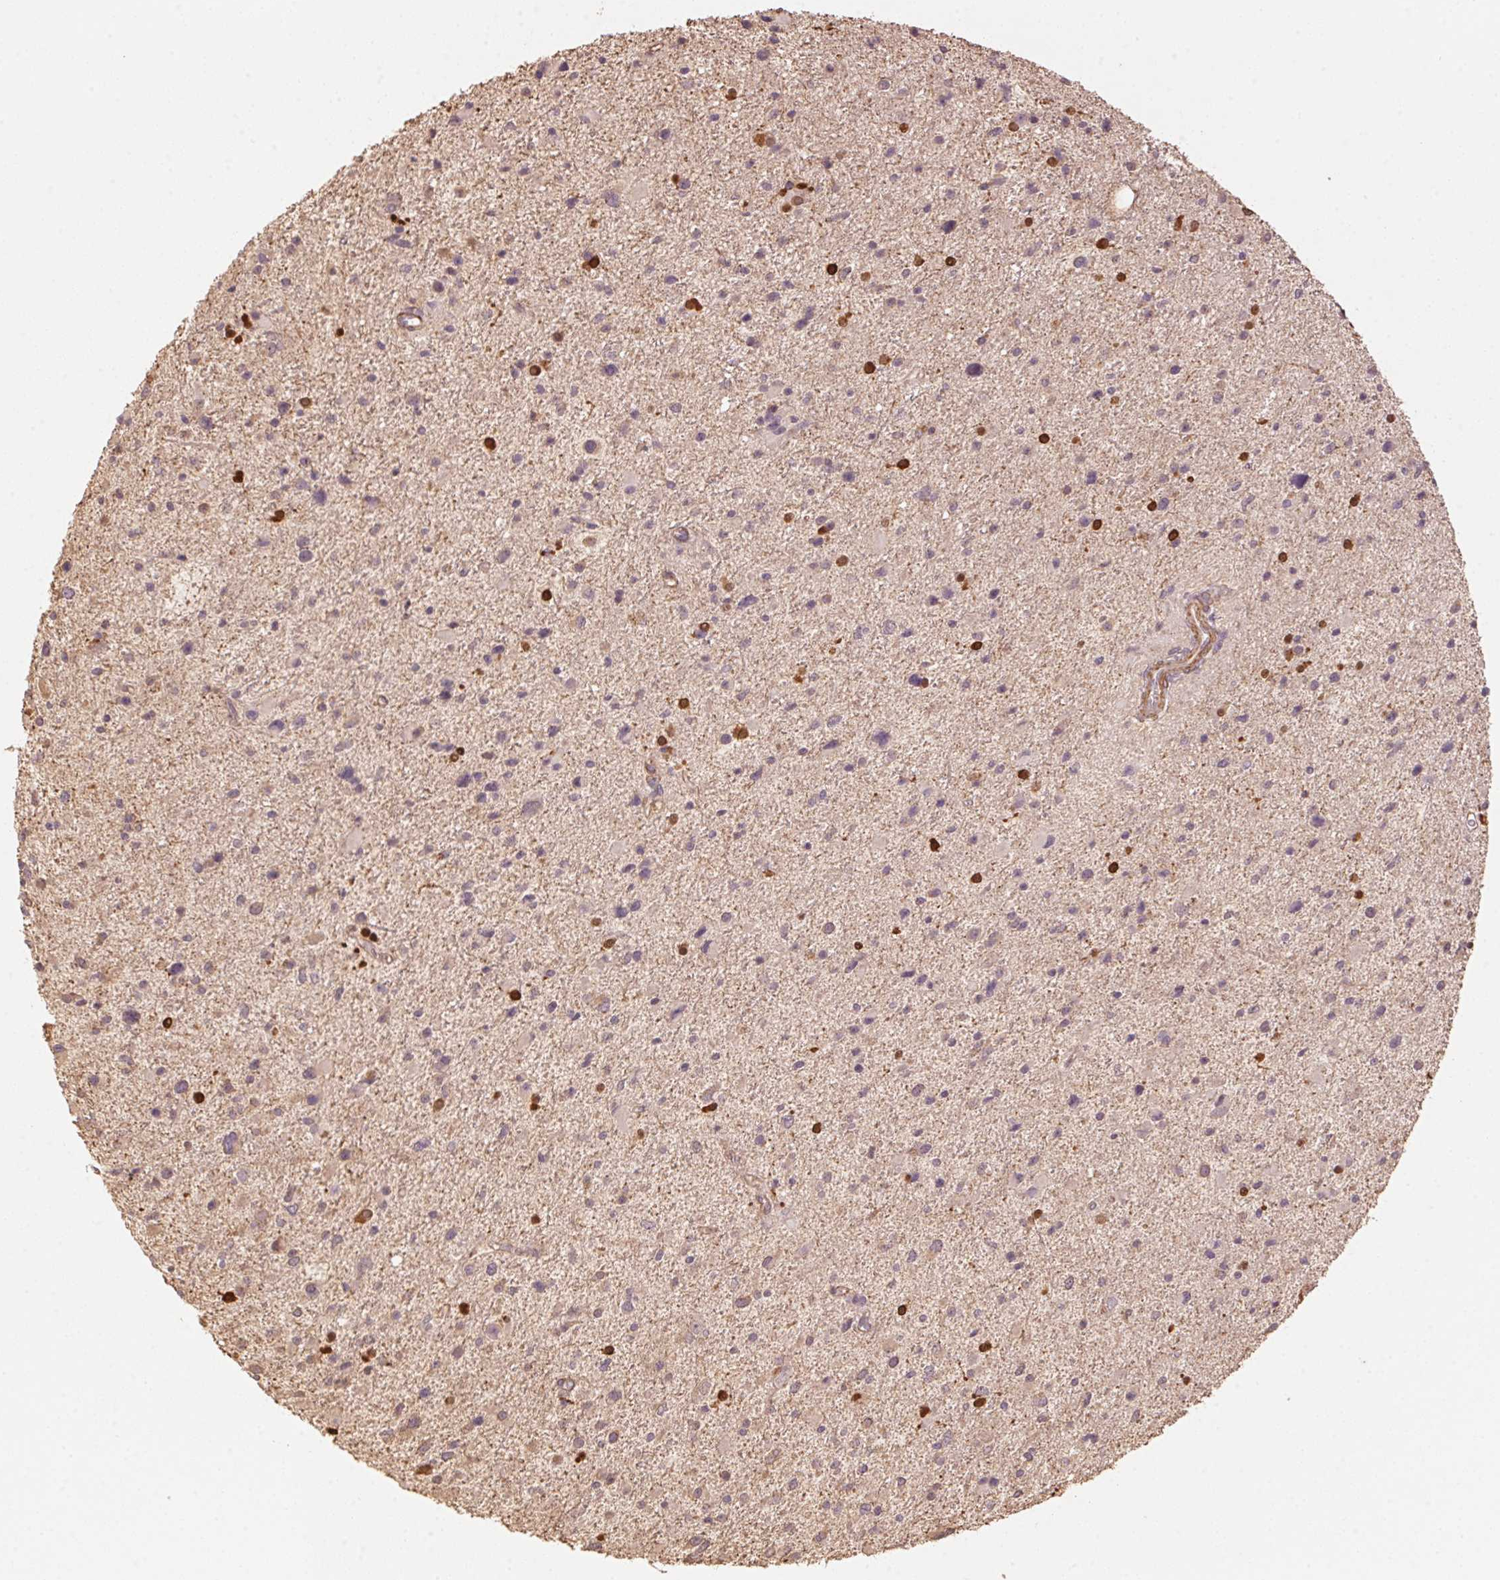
{"staining": {"intensity": "negative", "quantity": "none", "location": "none"}, "tissue": "glioma", "cell_type": "Tumor cells", "image_type": "cancer", "snomed": [{"axis": "morphology", "description": "Glioma, malignant, Low grade"}, {"axis": "topography", "description": "Brain"}], "caption": "Glioma was stained to show a protein in brown. There is no significant expression in tumor cells. Nuclei are stained in blue.", "gene": "QDPR", "patient": {"sex": "female", "age": 32}}